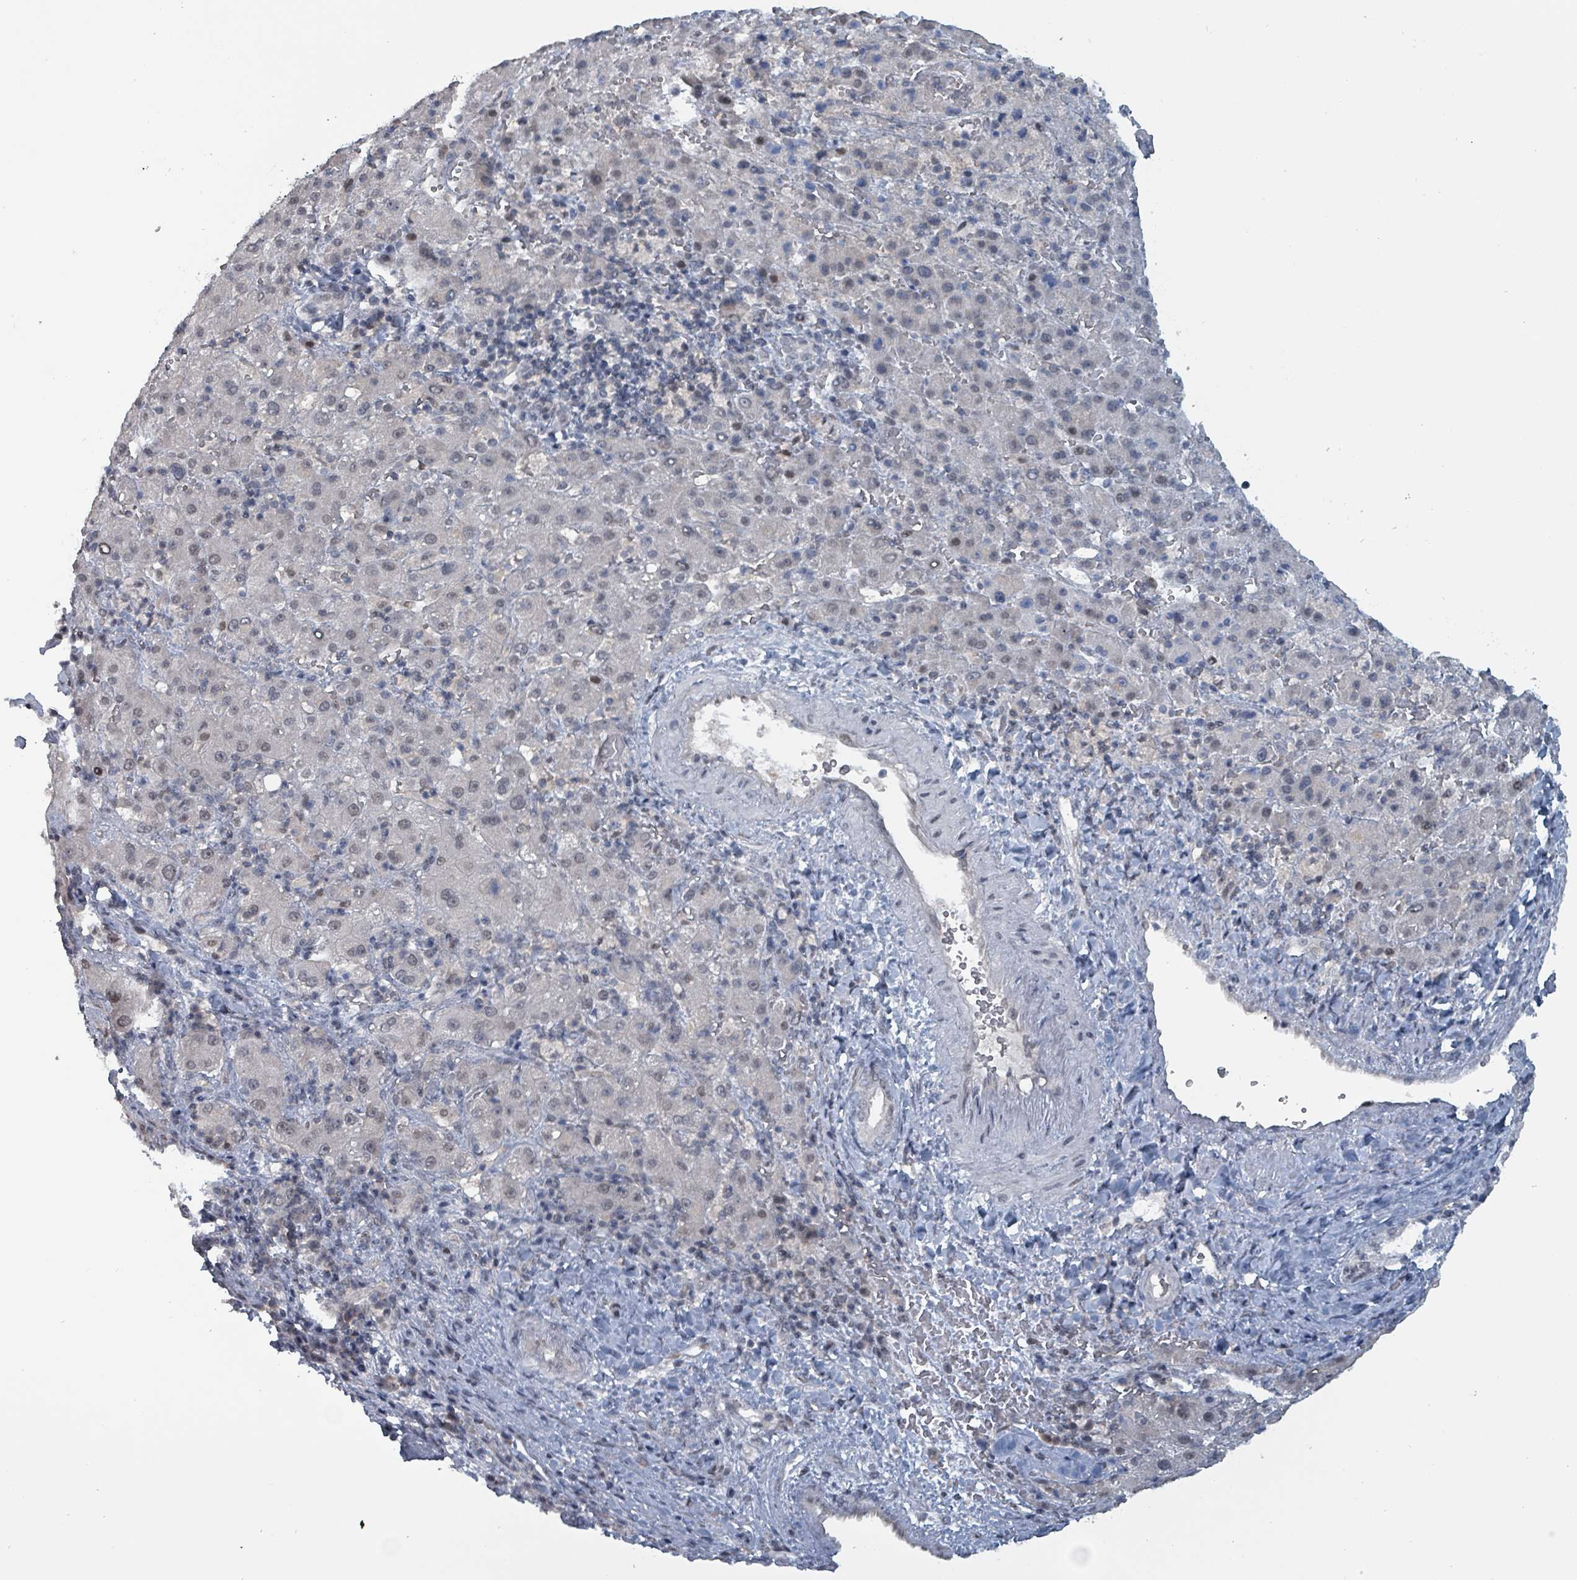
{"staining": {"intensity": "weak", "quantity": "<25%", "location": "nuclear"}, "tissue": "liver cancer", "cell_type": "Tumor cells", "image_type": "cancer", "snomed": [{"axis": "morphology", "description": "Carcinoma, Hepatocellular, NOS"}, {"axis": "topography", "description": "Liver"}], "caption": "The immunohistochemistry photomicrograph has no significant positivity in tumor cells of liver cancer (hepatocellular carcinoma) tissue.", "gene": "BIVM", "patient": {"sex": "female", "age": 58}}